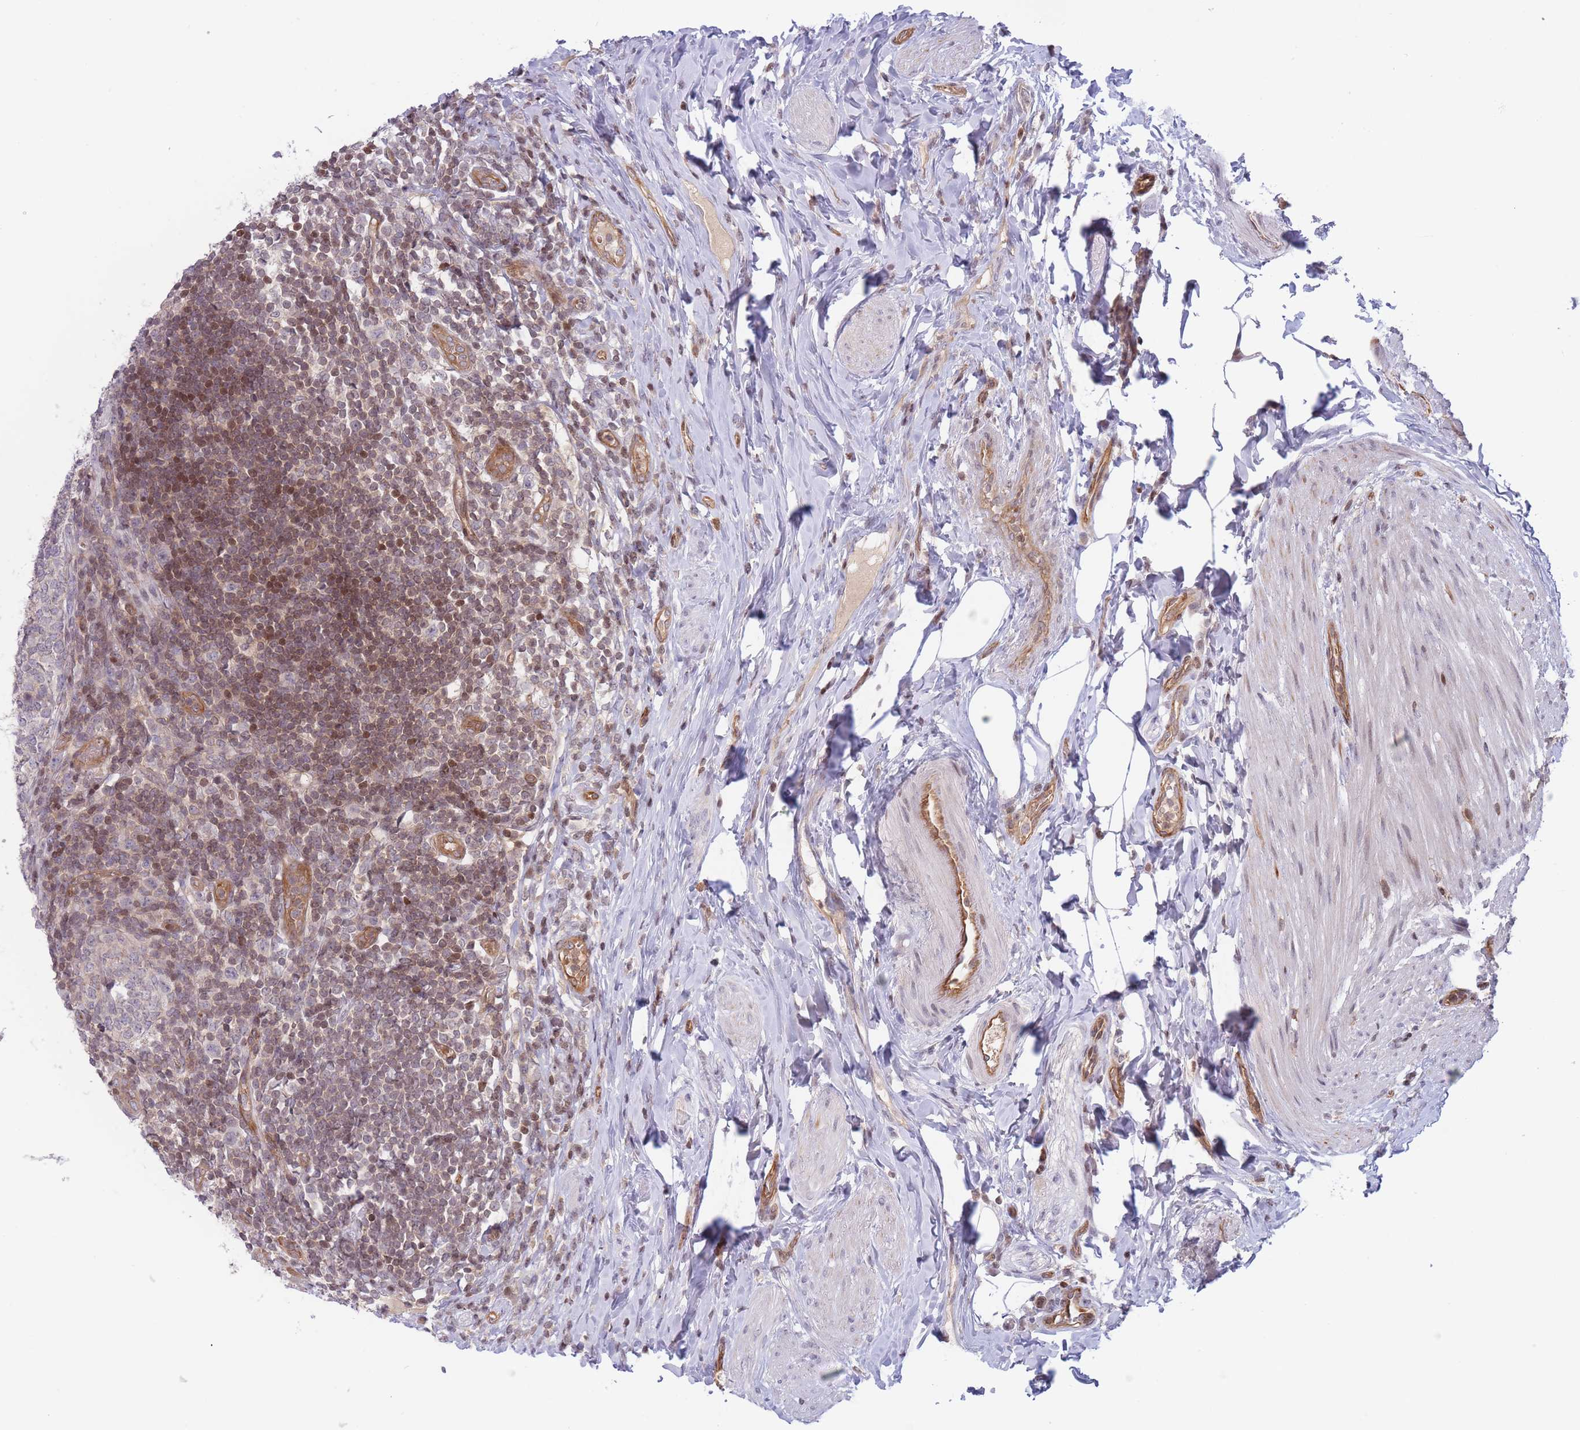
{"staining": {"intensity": "weak", "quantity": "<25%", "location": "cytoplasmic/membranous"}, "tissue": "appendix", "cell_type": "Glandular cells", "image_type": "normal", "snomed": [{"axis": "morphology", "description": "Normal tissue, NOS"}, {"axis": "topography", "description": "Appendix"}], "caption": "This is an immunohistochemistry image of benign appendix. There is no positivity in glandular cells.", "gene": "SLC35F5", "patient": {"sex": "female", "age": 43}}